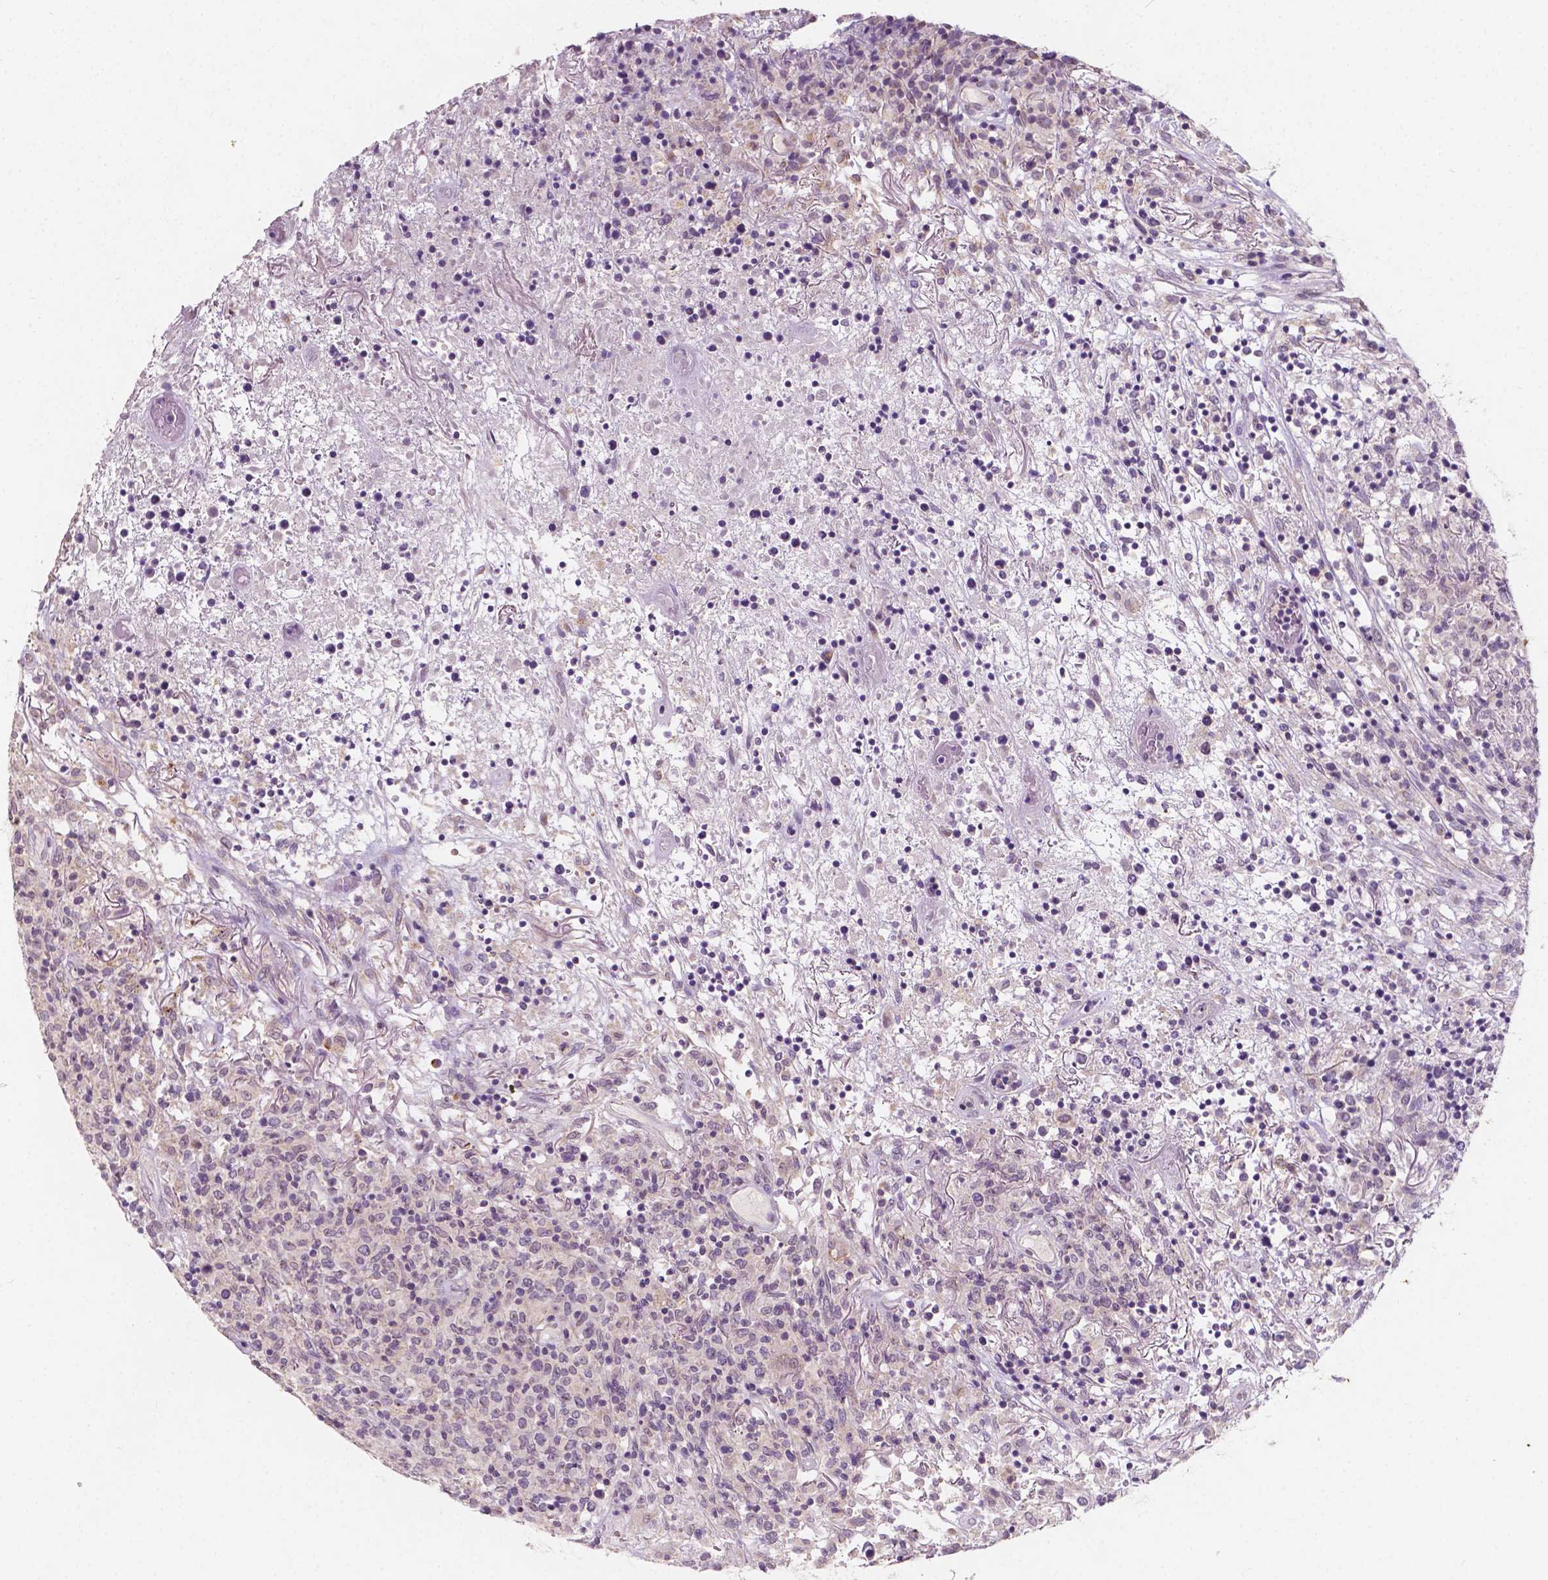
{"staining": {"intensity": "negative", "quantity": "none", "location": "none"}, "tissue": "lymphoma", "cell_type": "Tumor cells", "image_type": "cancer", "snomed": [{"axis": "morphology", "description": "Malignant lymphoma, non-Hodgkin's type, High grade"}, {"axis": "topography", "description": "Lung"}], "caption": "Immunohistochemistry (IHC) micrograph of high-grade malignant lymphoma, non-Hodgkin's type stained for a protein (brown), which exhibits no staining in tumor cells.", "gene": "SIRT2", "patient": {"sex": "male", "age": 79}}